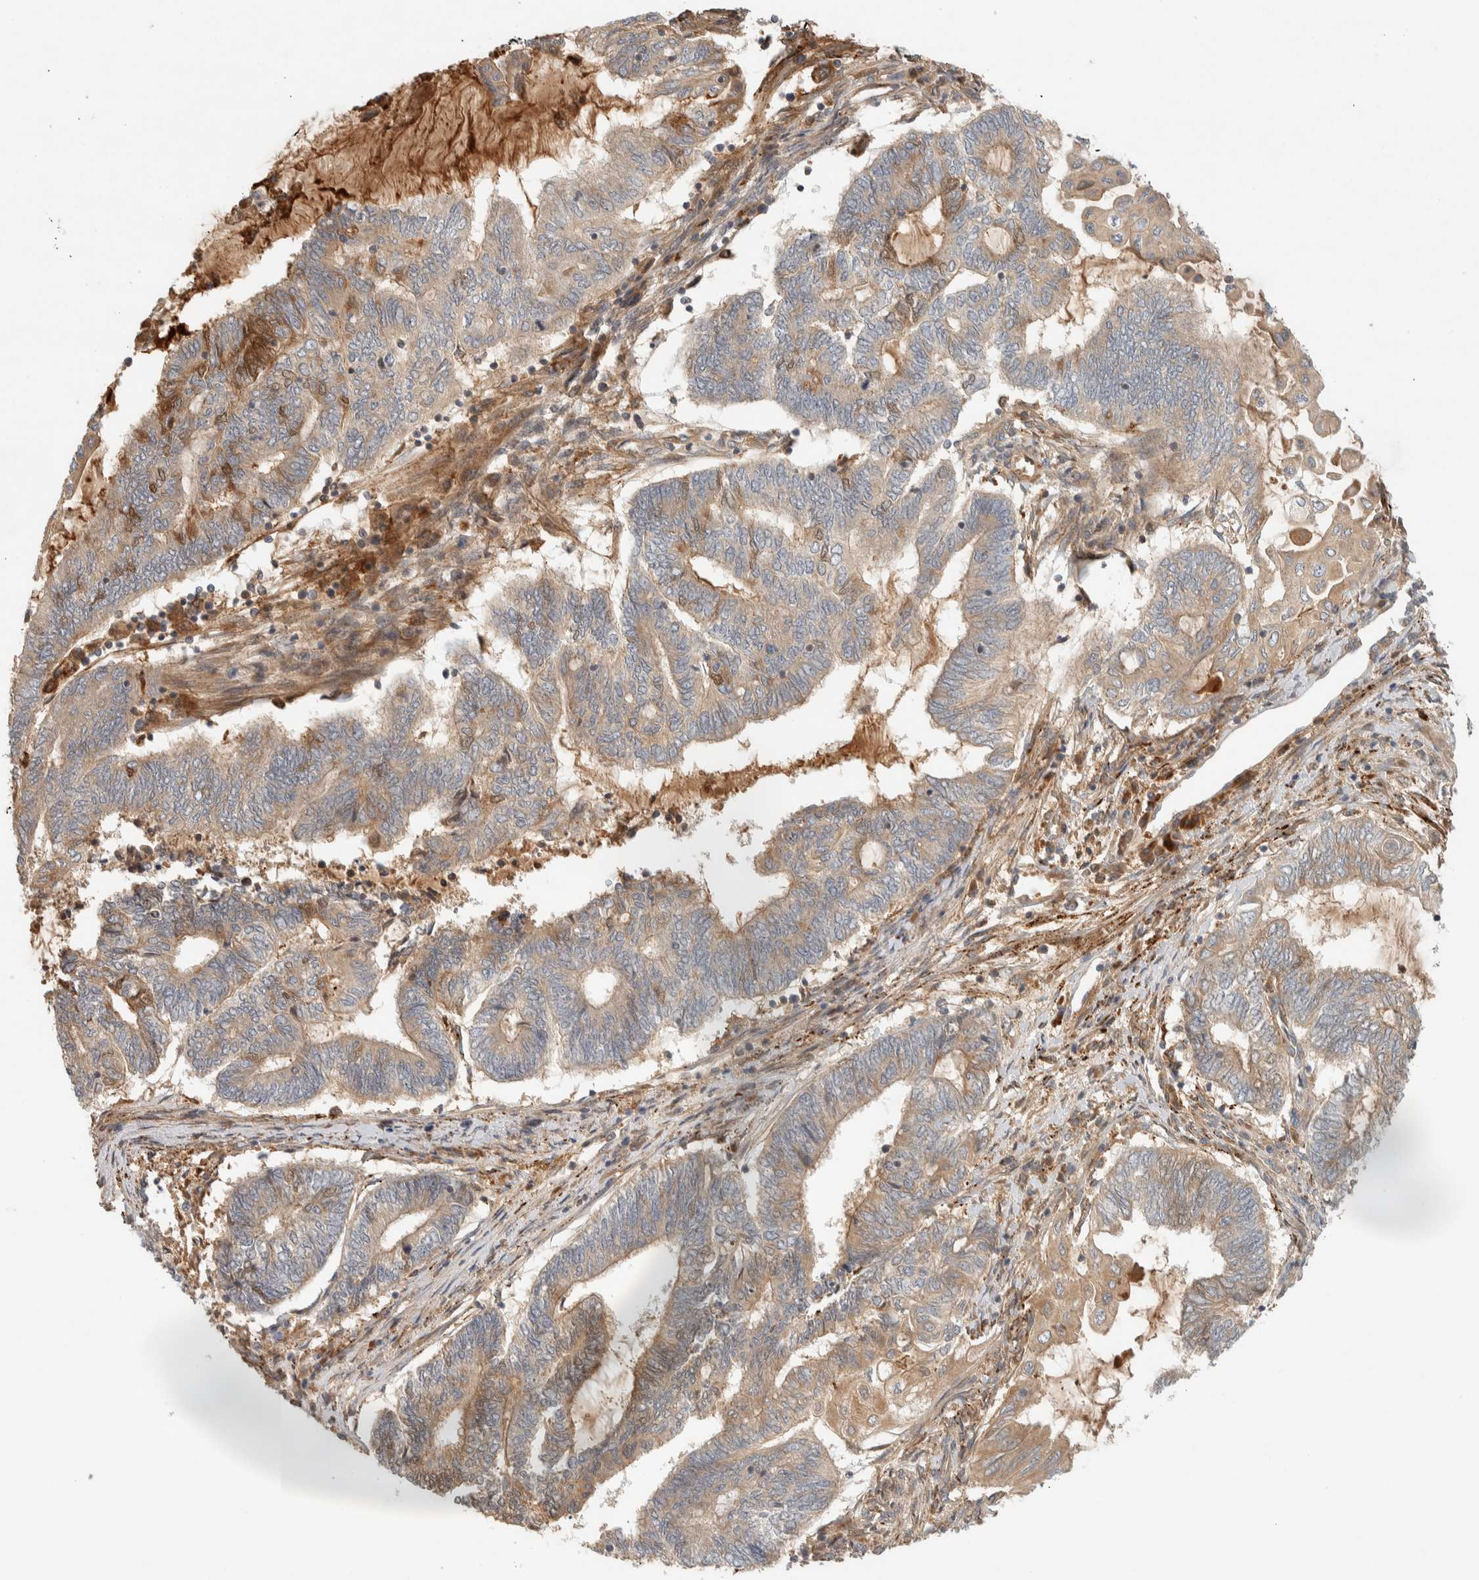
{"staining": {"intensity": "weak", "quantity": ">75%", "location": "cytoplasmic/membranous"}, "tissue": "endometrial cancer", "cell_type": "Tumor cells", "image_type": "cancer", "snomed": [{"axis": "morphology", "description": "Adenocarcinoma, NOS"}, {"axis": "topography", "description": "Uterus"}, {"axis": "topography", "description": "Endometrium"}], "caption": "About >75% of tumor cells in human endometrial cancer display weak cytoplasmic/membranous protein expression as visualized by brown immunohistochemical staining.", "gene": "FAM167A", "patient": {"sex": "female", "age": 70}}